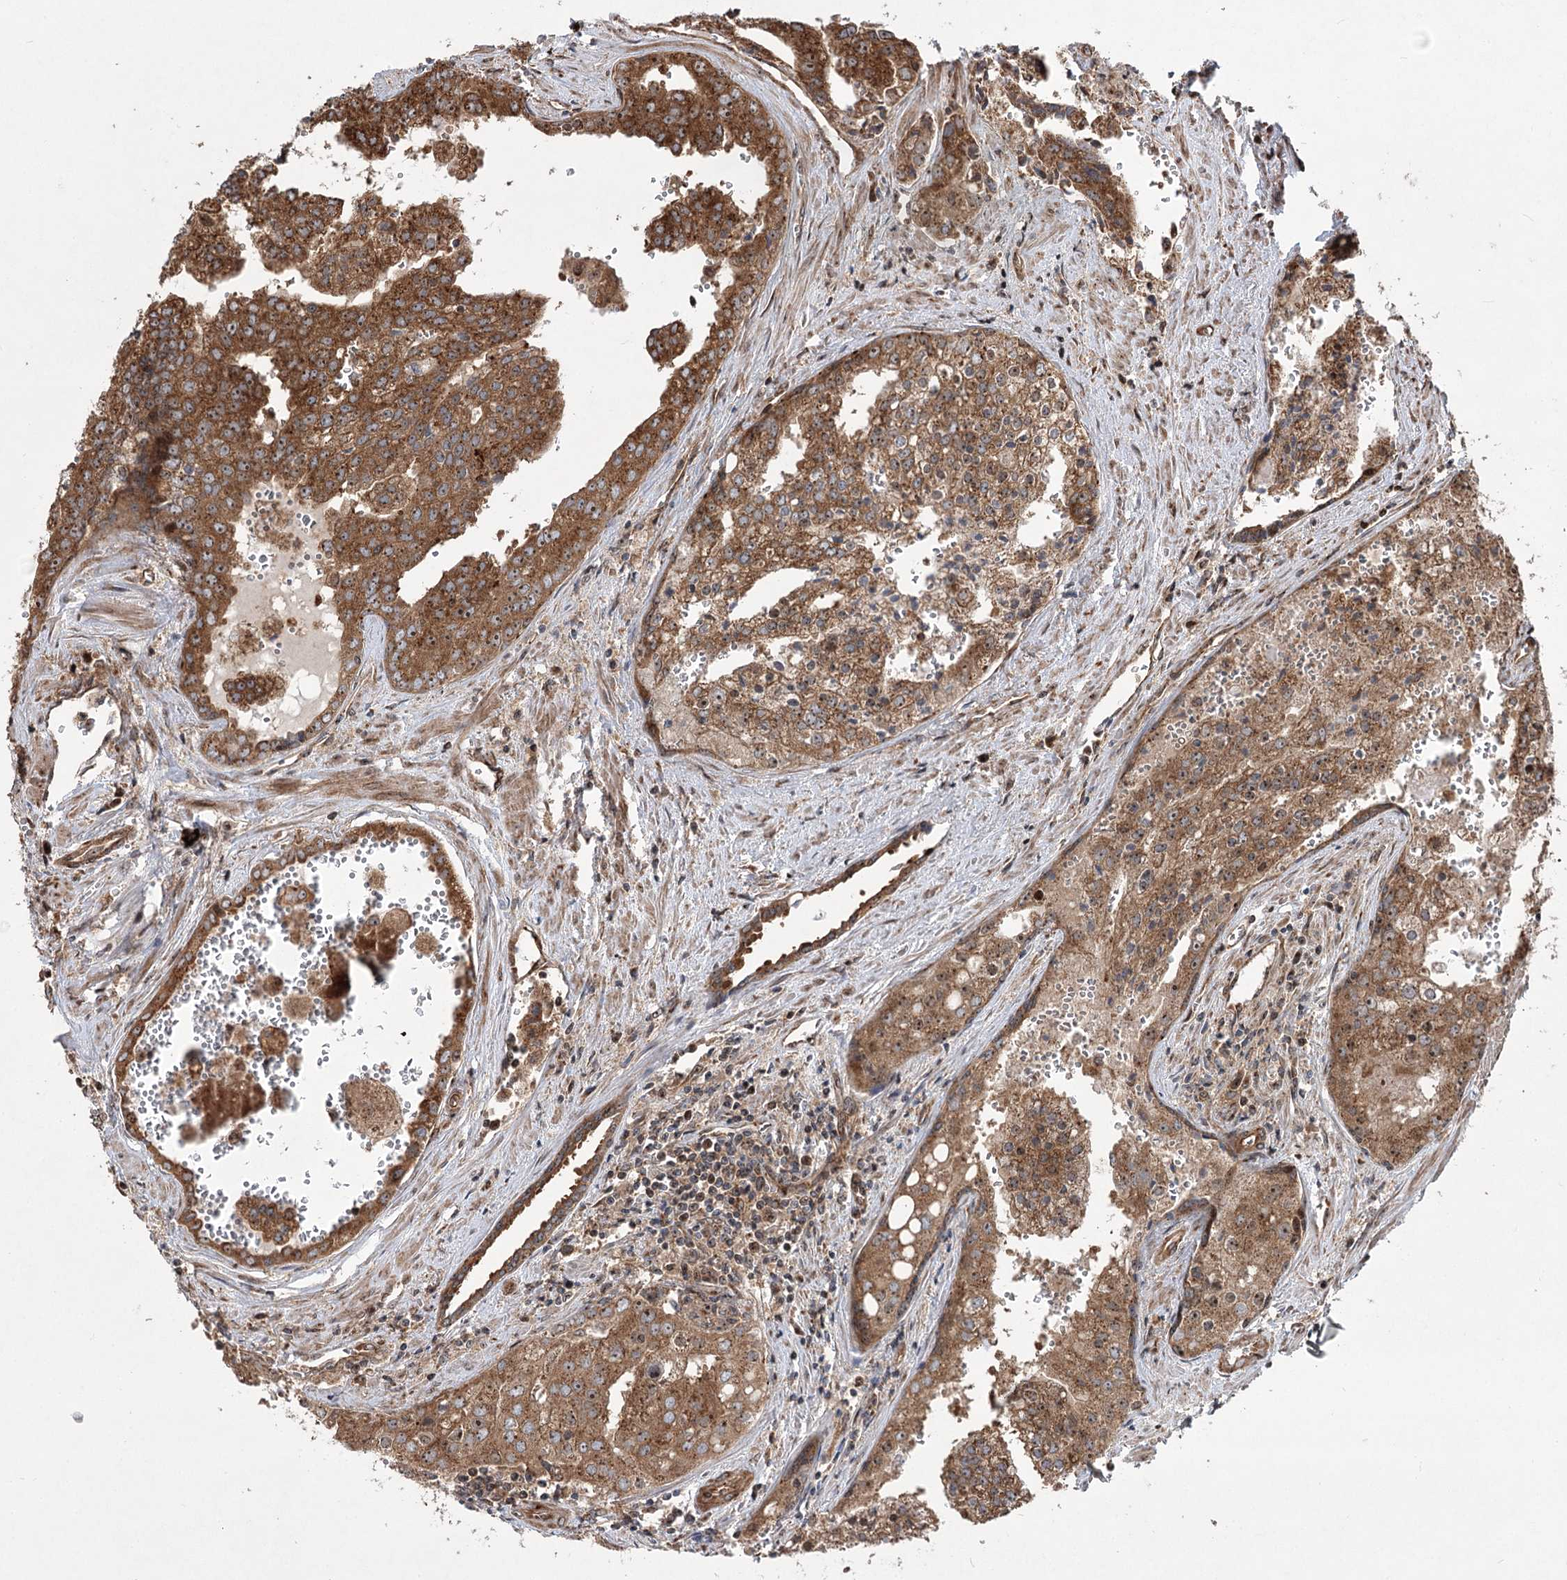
{"staining": {"intensity": "strong", "quantity": ">75%", "location": "cytoplasmic/membranous"}, "tissue": "prostate cancer", "cell_type": "Tumor cells", "image_type": "cancer", "snomed": [{"axis": "morphology", "description": "Adenocarcinoma, High grade"}, {"axis": "topography", "description": "Prostate"}], "caption": "Prostate cancer stained for a protein (brown) exhibits strong cytoplasmic/membranous positive expression in about >75% of tumor cells.", "gene": "SERINC5", "patient": {"sex": "male", "age": 68}}